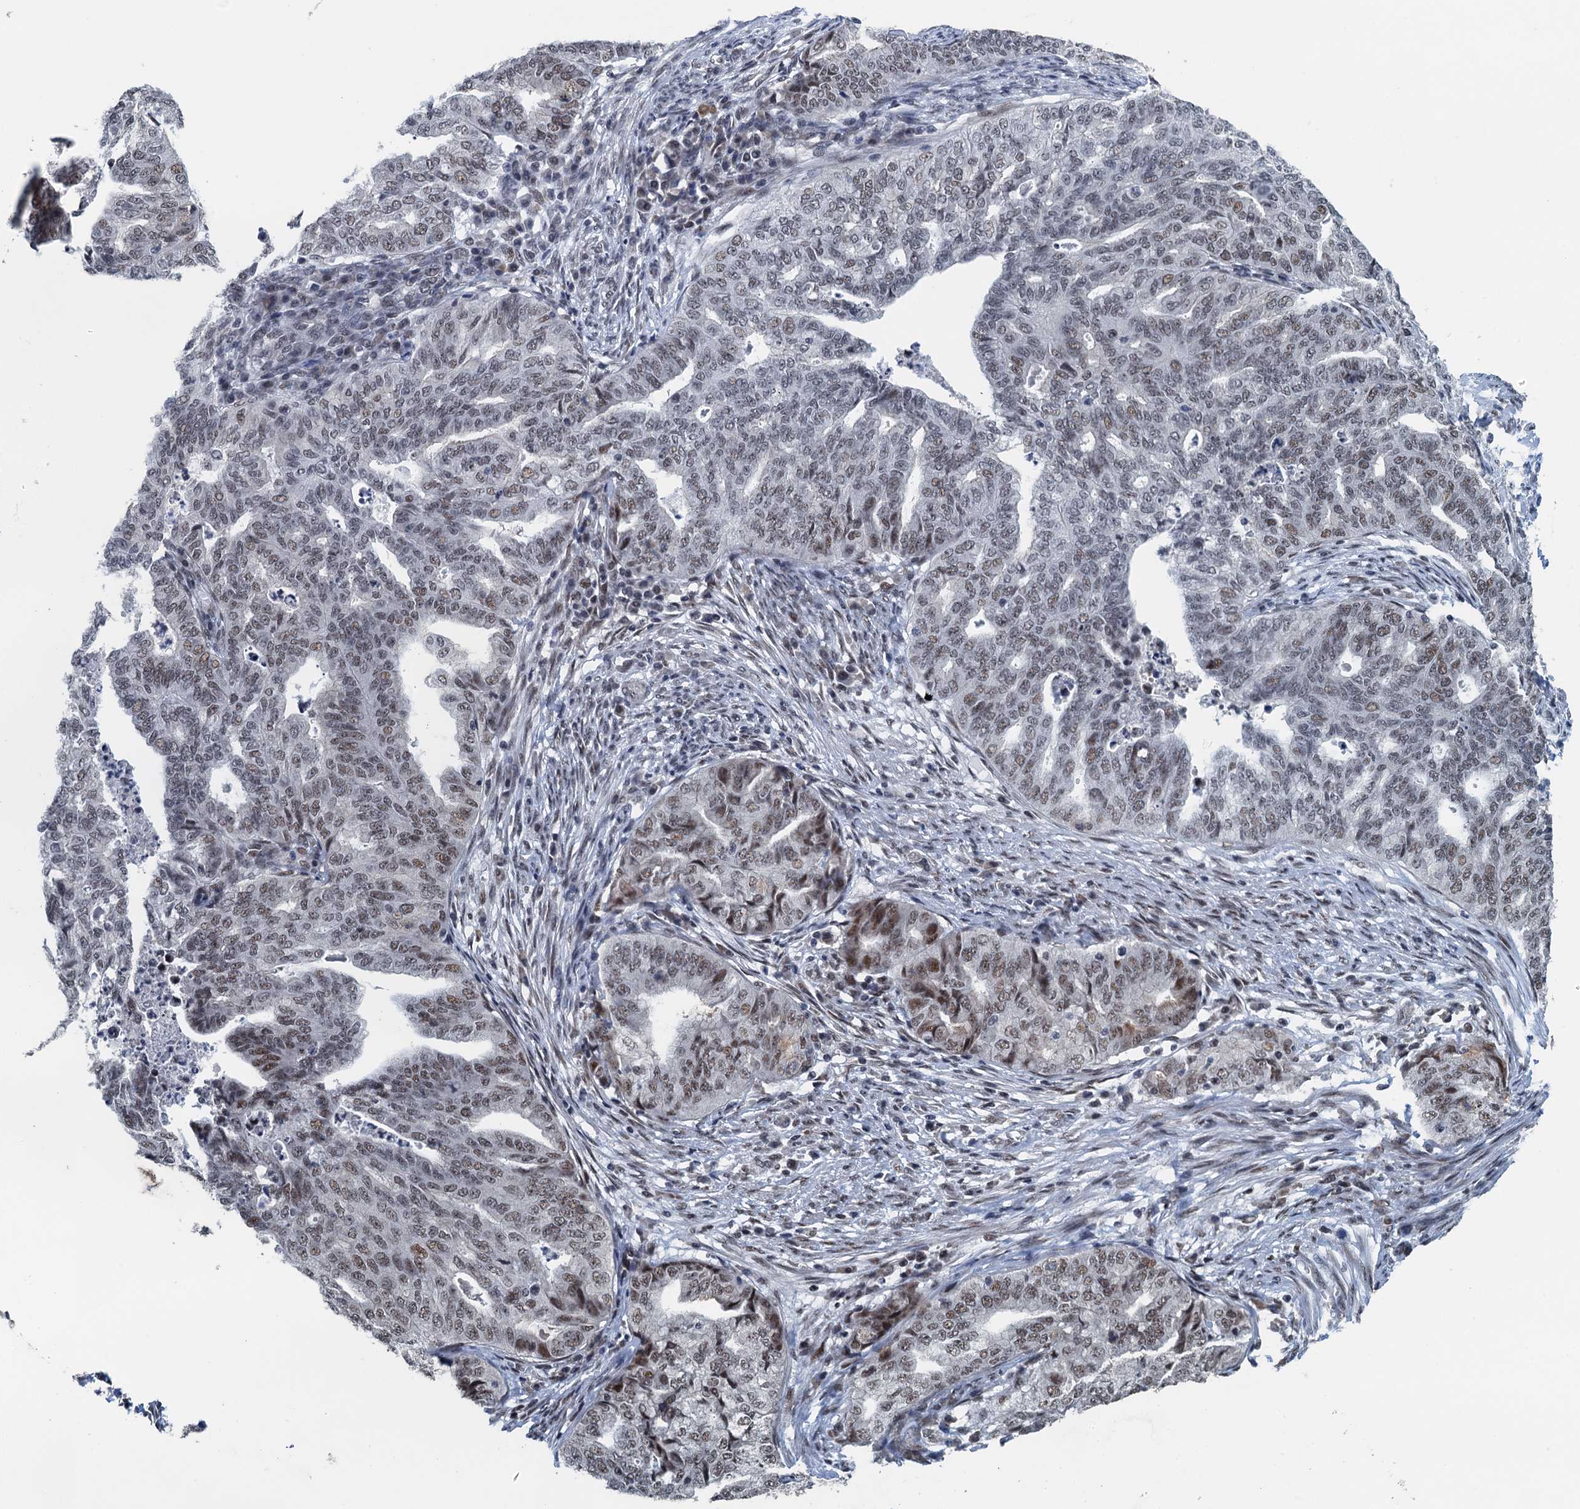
{"staining": {"intensity": "moderate", "quantity": "<25%", "location": "nuclear"}, "tissue": "endometrial cancer", "cell_type": "Tumor cells", "image_type": "cancer", "snomed": [{"axis": "morphology", "description": "Adenocarcinoma, NOS"}, {"axis": "topography", "description": "Endometrium"}], "caption": "There is low levels of moderate nuclear expression in tumor cells of endometrial cancer (adenocarcinoma), as demonstrated by immunohistochemical staining (brown color).", "gene": "MTA3", "patient": {"sex": "female", "age": 79}}